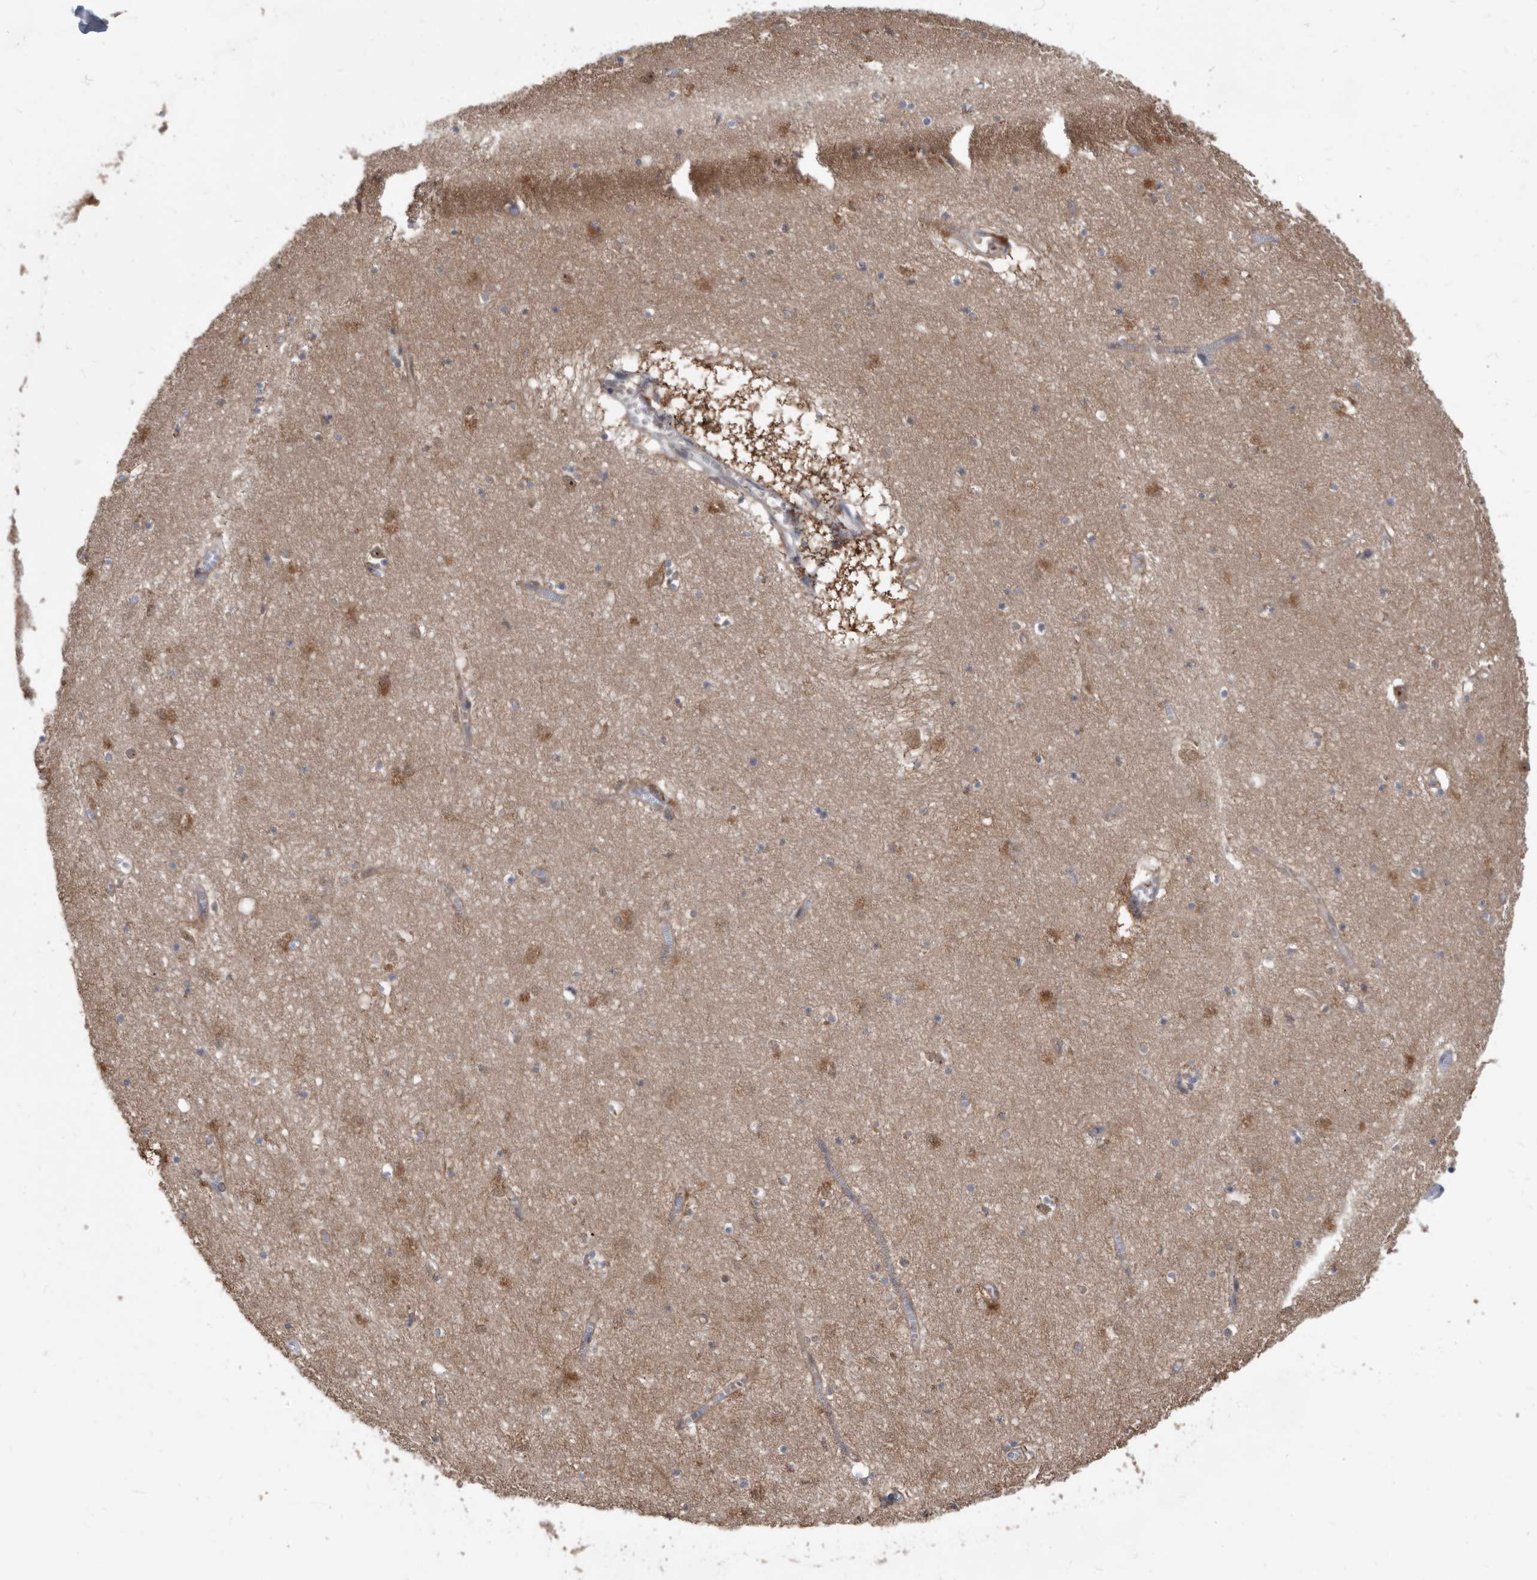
{"staining": {"intensity": "negative", "quantity": "none", "location": "none"}, "tissue": "hippocampus", "cell_type": "Glial cells", "image_type": "normal", "snomed": [{"axis": "morphology", "description": "Normal tissue, NOS"}, {"axis": "topography", "description": "Hippocampus"}], "caption": "An immunohistochemistry (IHC) micrograph of benign hippocampus is shown. There is no staining in glial cells of hippocampus.", "gene": "APEH", "patient": {"sex": "male", "age": 70}}